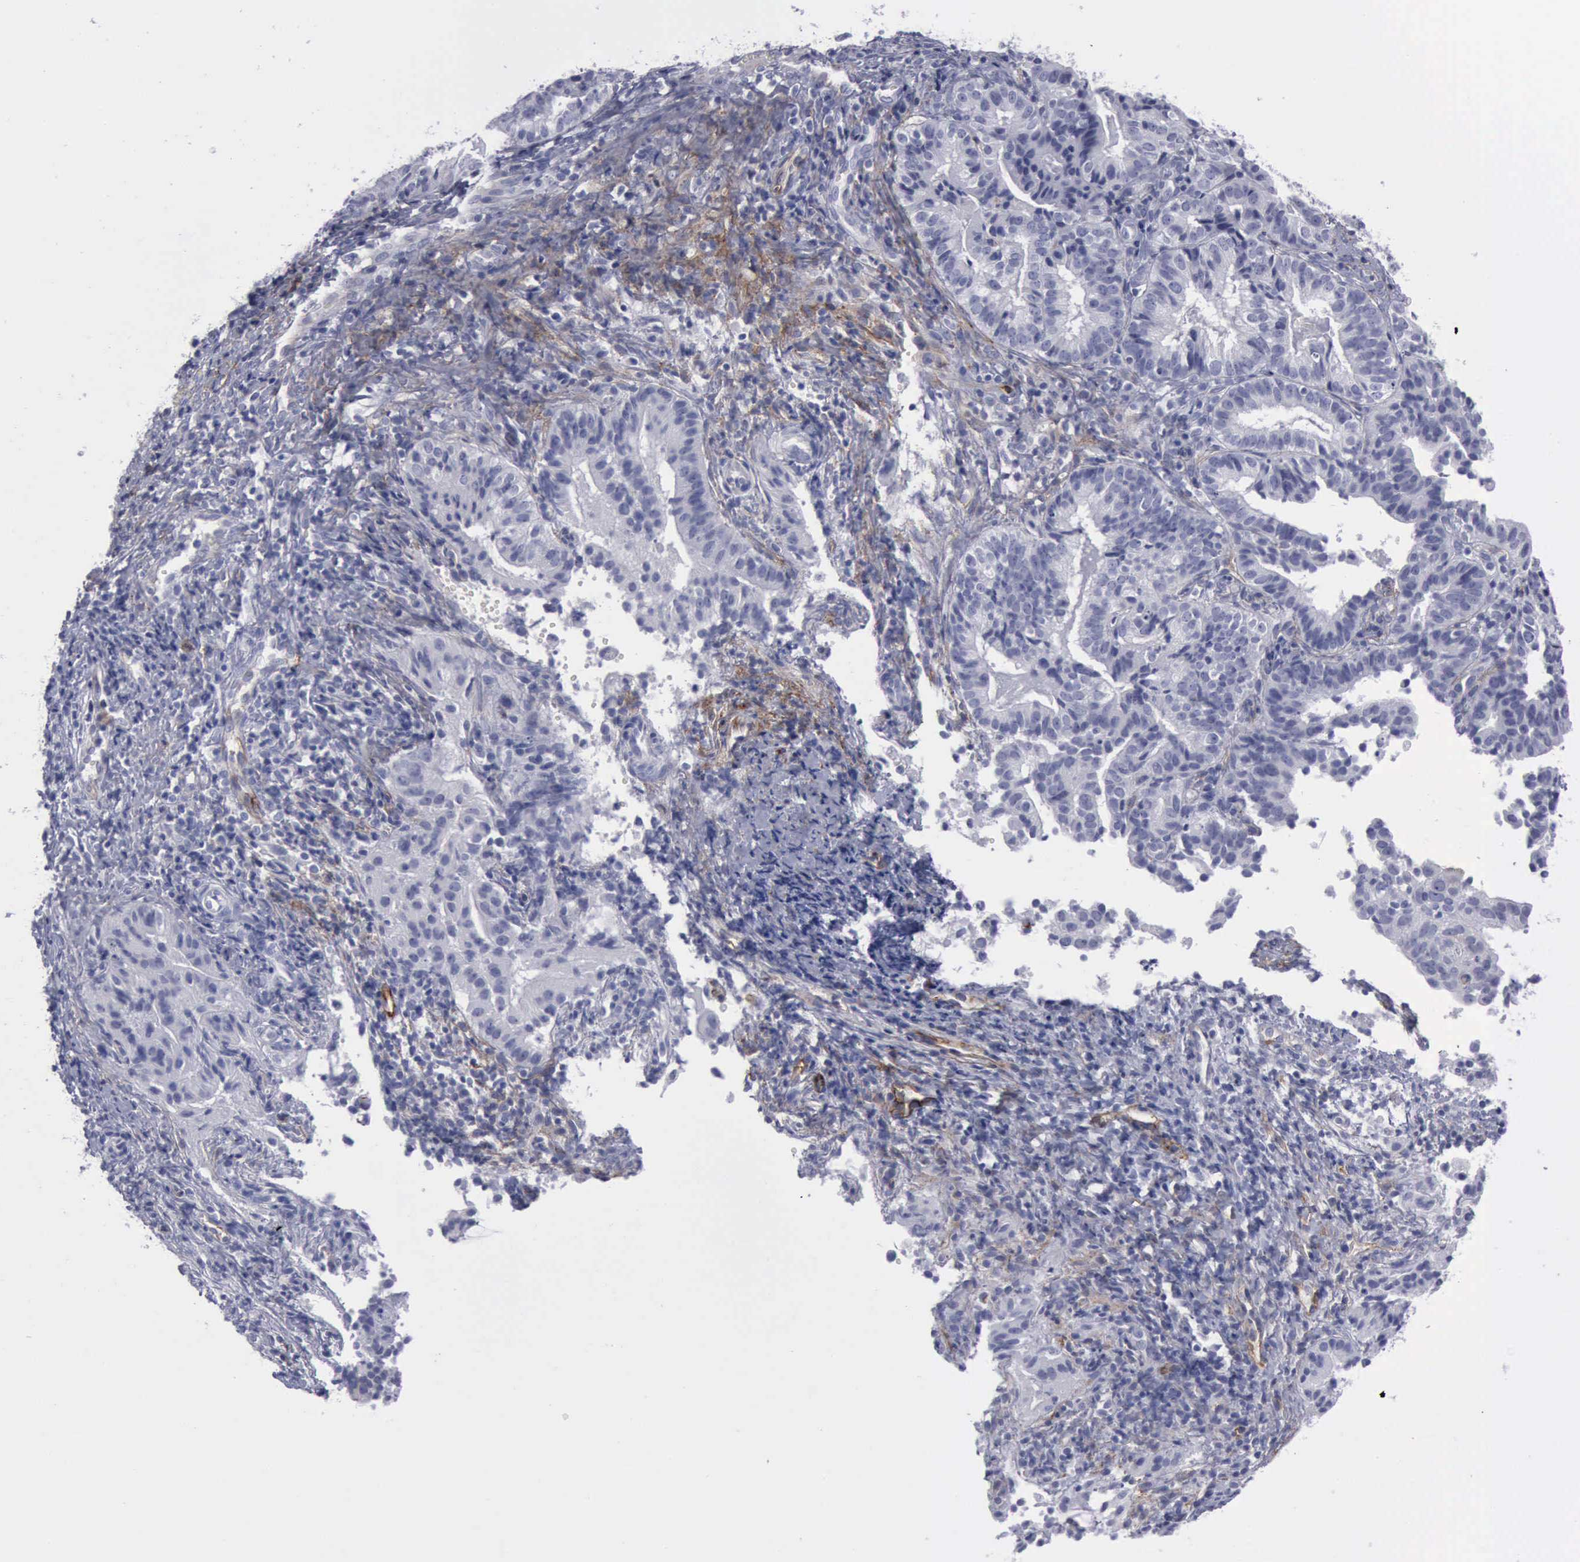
{"staining": {"intensity": "negative", "quantity": "none", "location": "none"}, "tissue": "cervical cancer", "cell_type": "Tumor cells", "image_type": "cancer", "snomed": [{"axis": "morphology", "description": "Adenocarcinoma, NOS"}, {"axis": "topography", "description": "Cervix"}], "caption": "DAB immunohistochemical staining of adenocarcinoma (cervical) reveals no significant expression in tumor cells. (Brightfield microscopy of DAB IHC at high magnification).", "gene": "CDH2", "patient": {"sex": "female", "age": 60}}